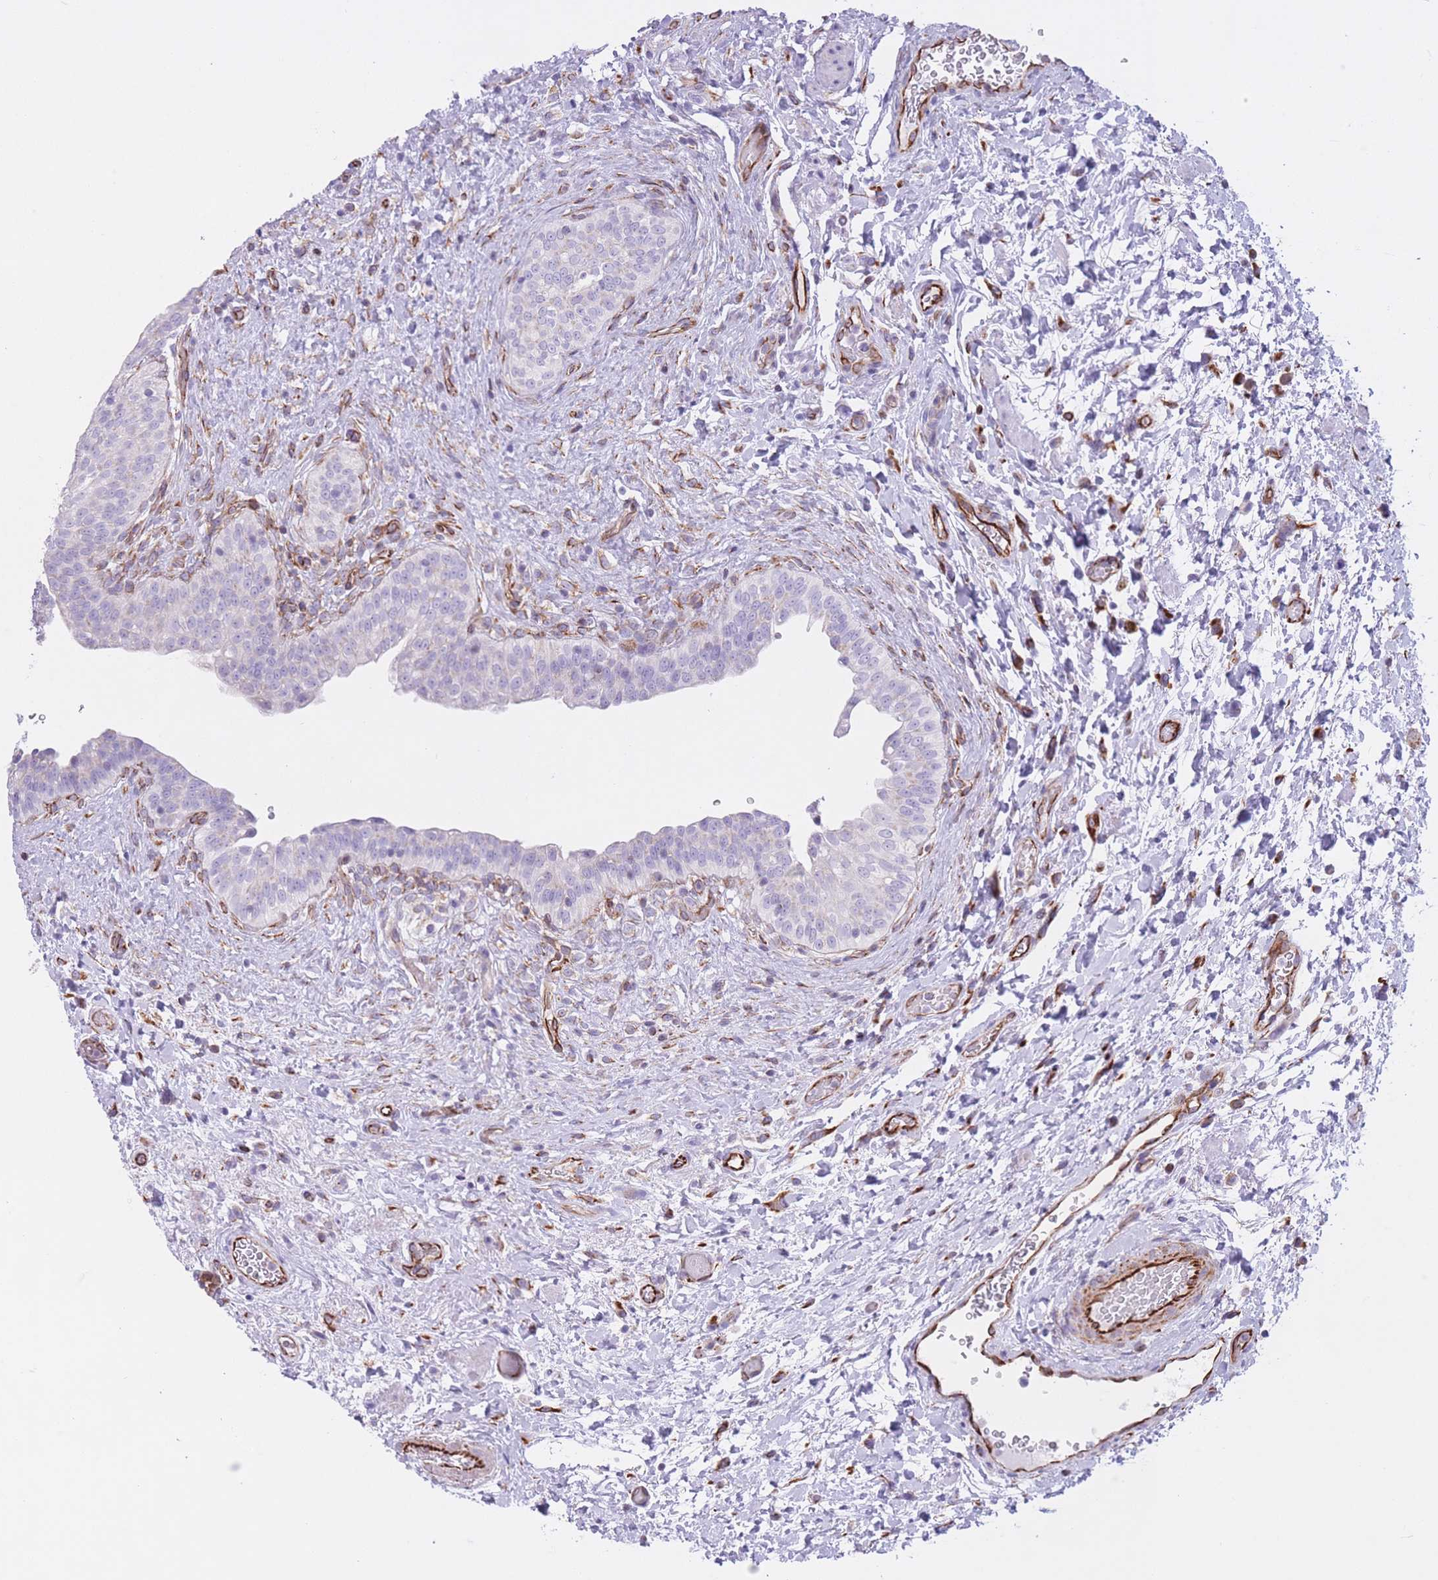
{"staining": {"intensity": "negative", "quantity": "none", "location": "none"}, "tissue": "urinary bladder", "cell_type": "Urothelial cells", "image_type": "normal", "snomed": [{"axis": "morphology", "description": "Normal tissue, NOS"}, {"axis": "topography", "description": "Urinary bladder"}], "caption": "There is no significant positivity in urothelial cells of urinary bladder. (Stains: DAB (3,3'-diaminobenzidine) IHC with hematoxylin counter stain, Microscopy: brightfield microscopy at high magnification).", "gene": "ATP5MF", "patient": {"sex": "male", "age": 69}}